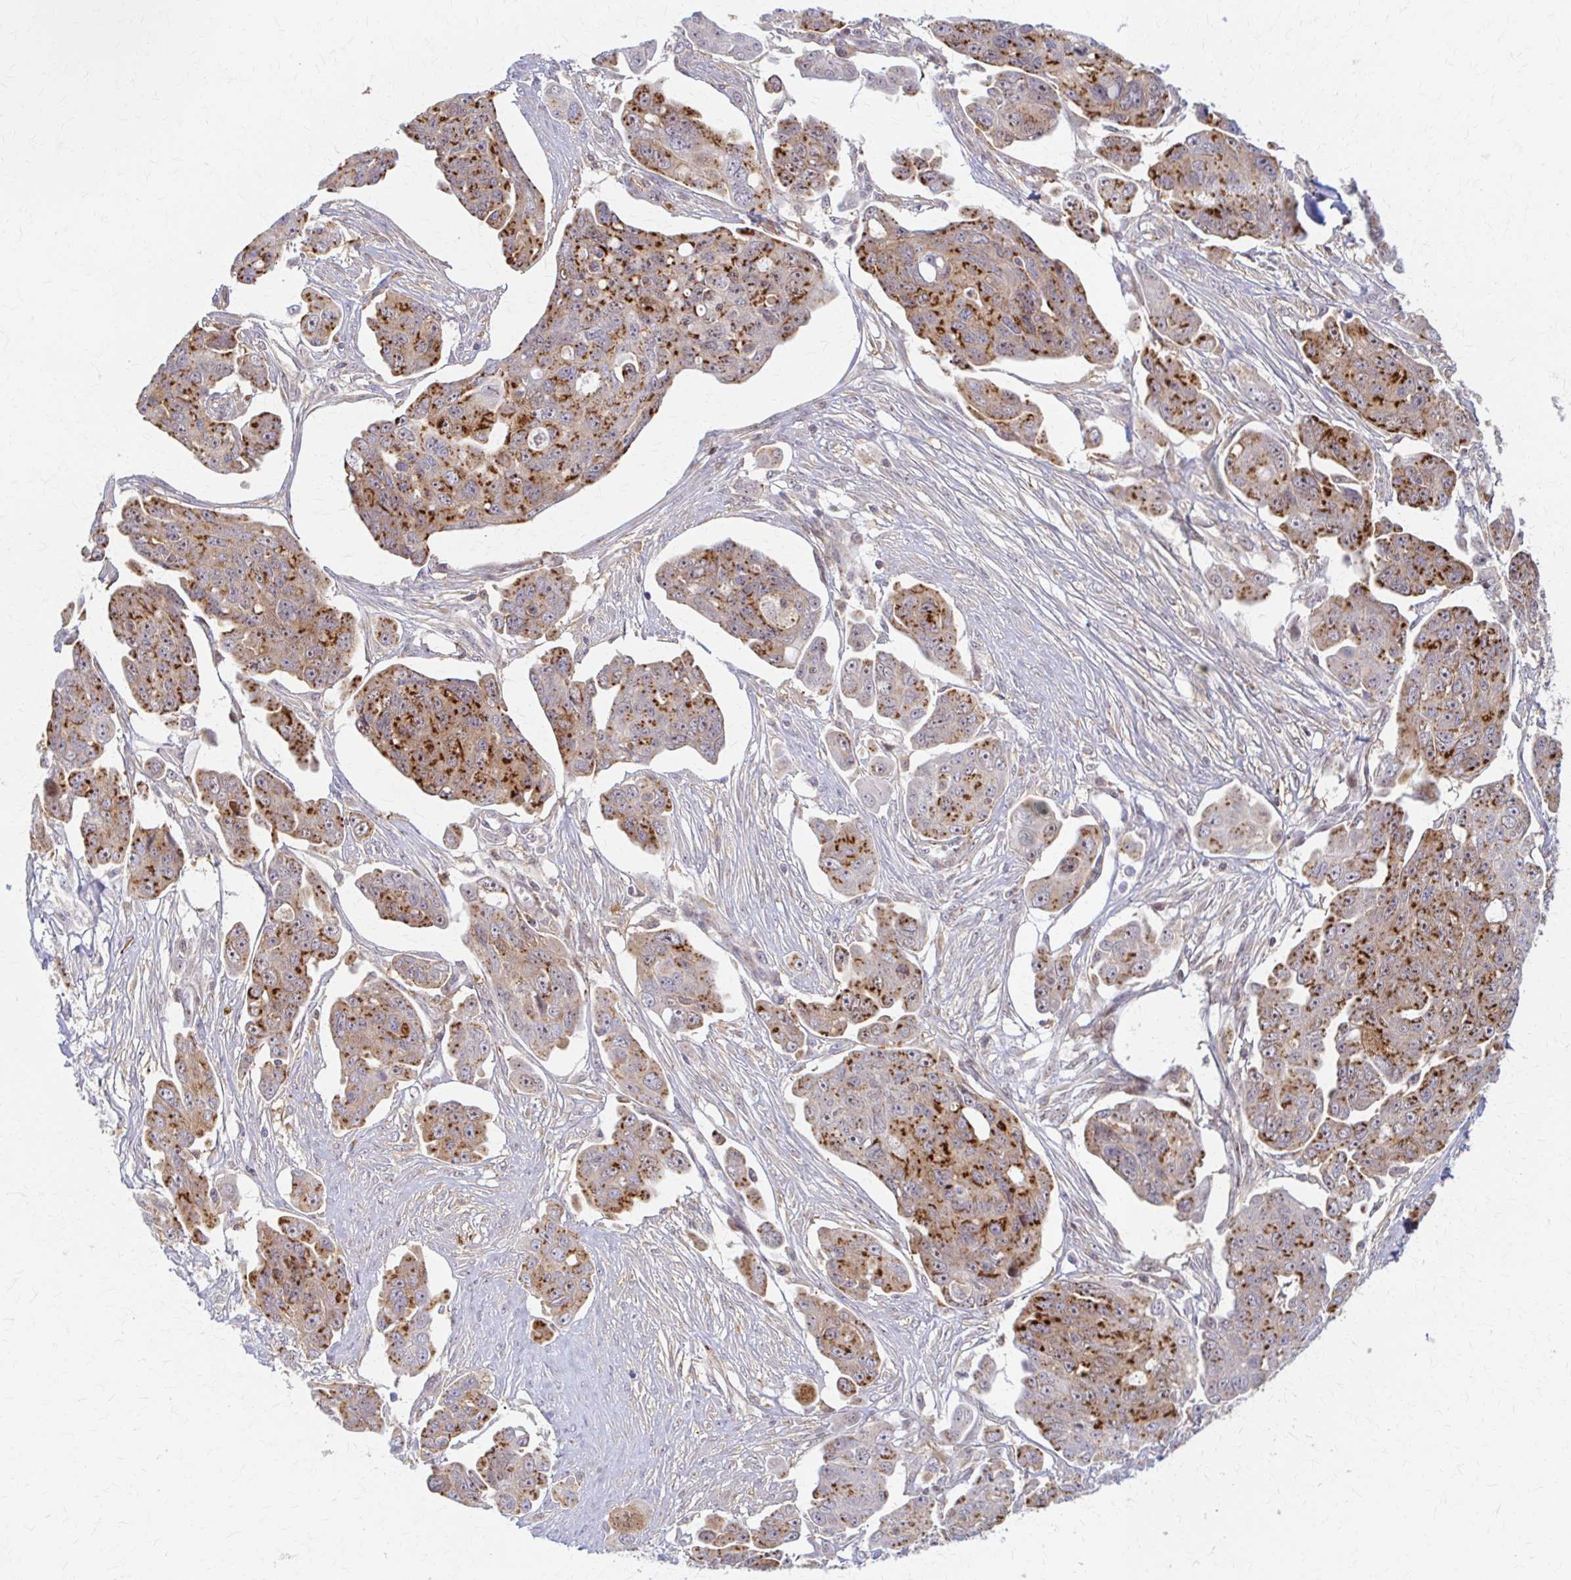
{"staining": {"intensity": "strong", "quantity": ">75%", "location": "cytoplasmic/membranous"}, "tissue": "ovarian cancer", "cell_type": "Tumor cells", "image_type": "cancer", "snomed": [{"axis": "morphology", "description": "Carcinoma, endometroid"}, {"axis": "topography", "description": "Ovary"}], "caption": "Immunohistochemistry (IHC) of human ovarian cancer (endometroid carcinoma) demonstrates high levels of strong cytoplasmic/membranous staining in approximately >75% of tumor cells.", "gene": "ARHGAP35", "patient": {"sex": "female", "age": 70}}